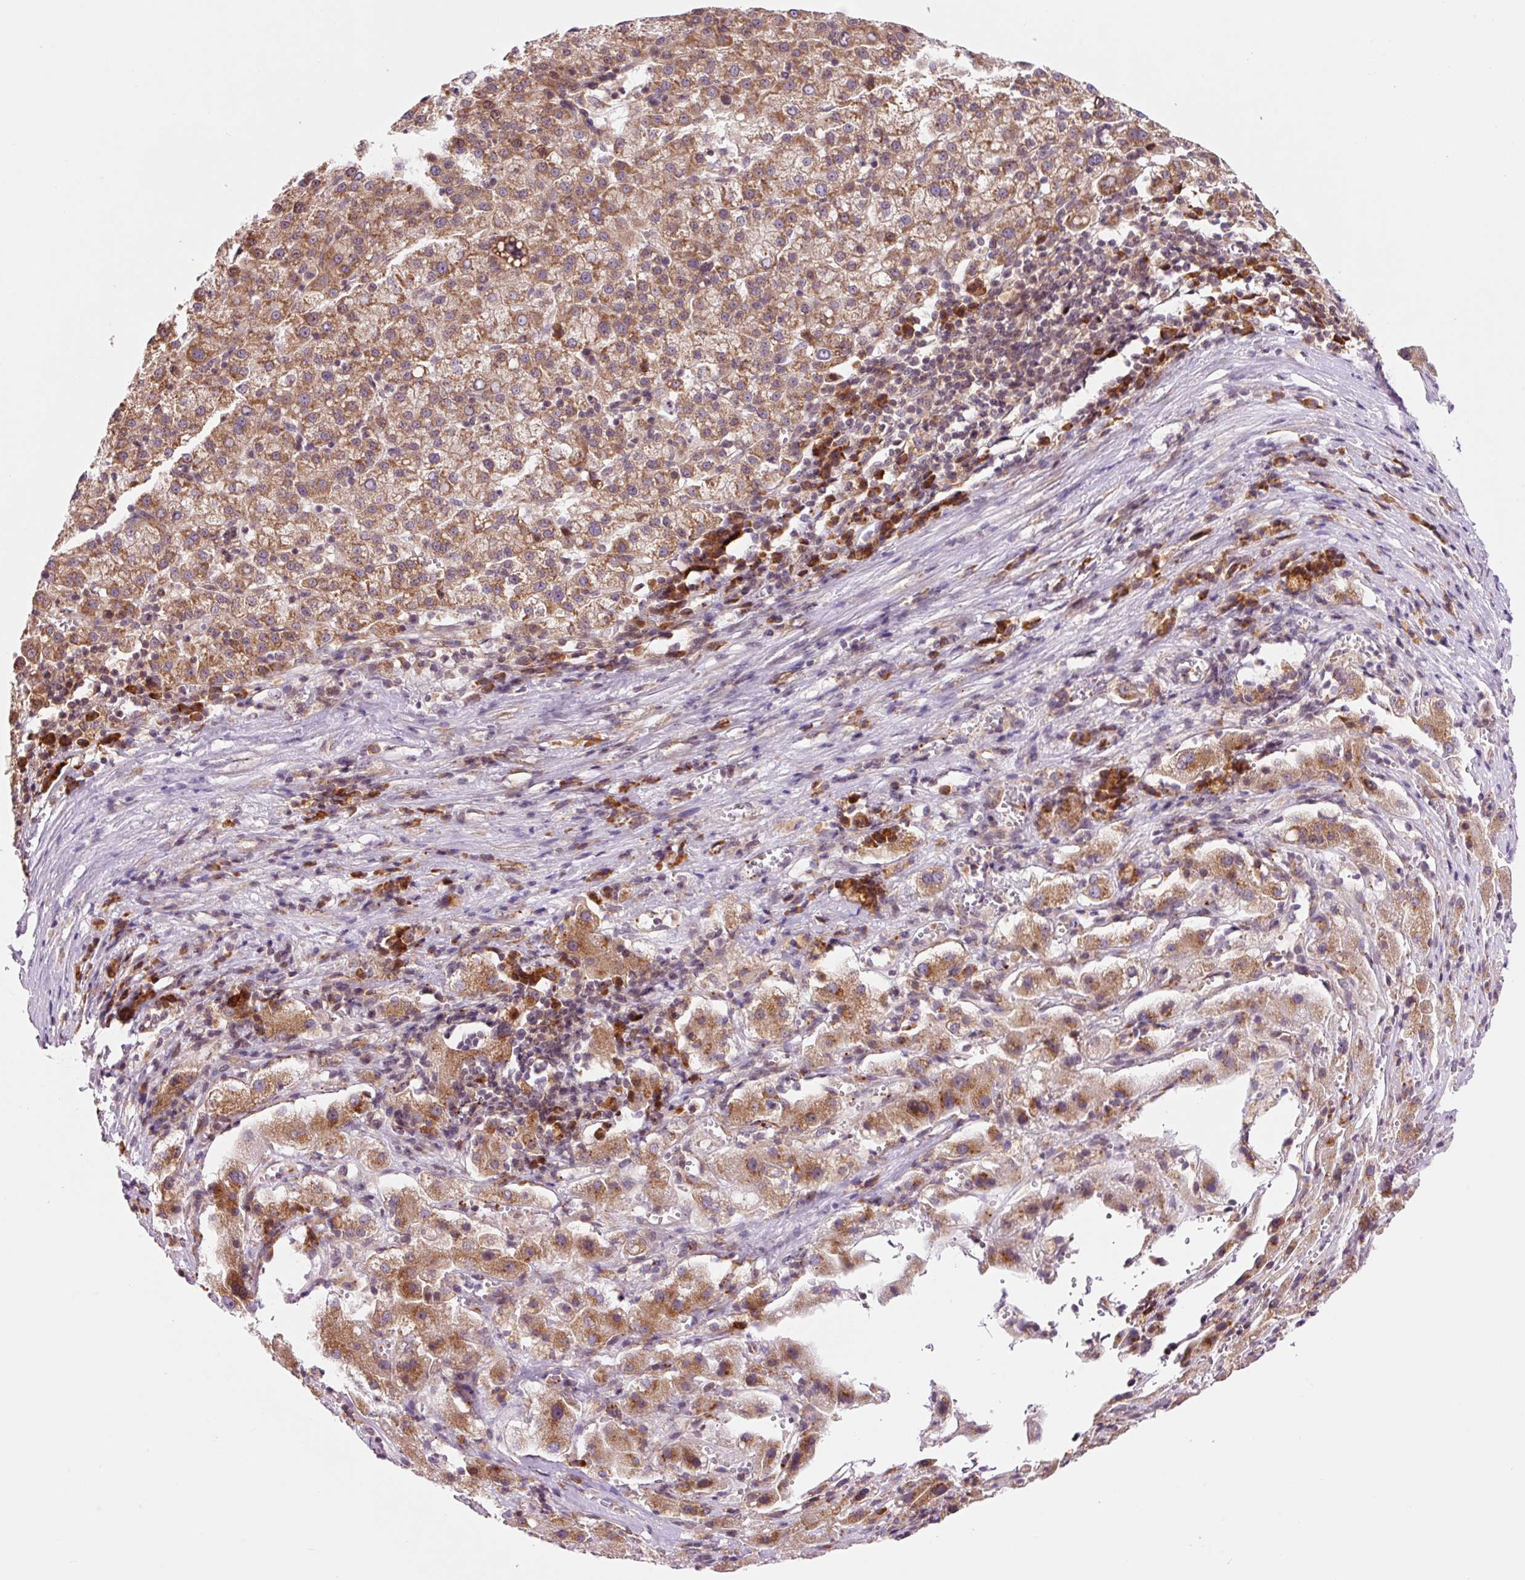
{"staining": {"intensity": "moderate", "quantity": ">75%", "location": "cytoplasmic/membranous"}, "tissue": "liver cancer", "cell_type": "Tumor cells", "image_type": "cancer", "snomed": [{"axis": "morphology", "description": "Carcinoma, Hepatocellular, NOS"}, {"axis": "topography", "description": "Liver"}], "caption": "Tumor cells demonstrate moderate cytoplasmic/membranous staining in about >75% of cells in liver hepatocellular carcinoma.", "gene": "RPL41", "patient": {"sex": "female", "age": 58}}